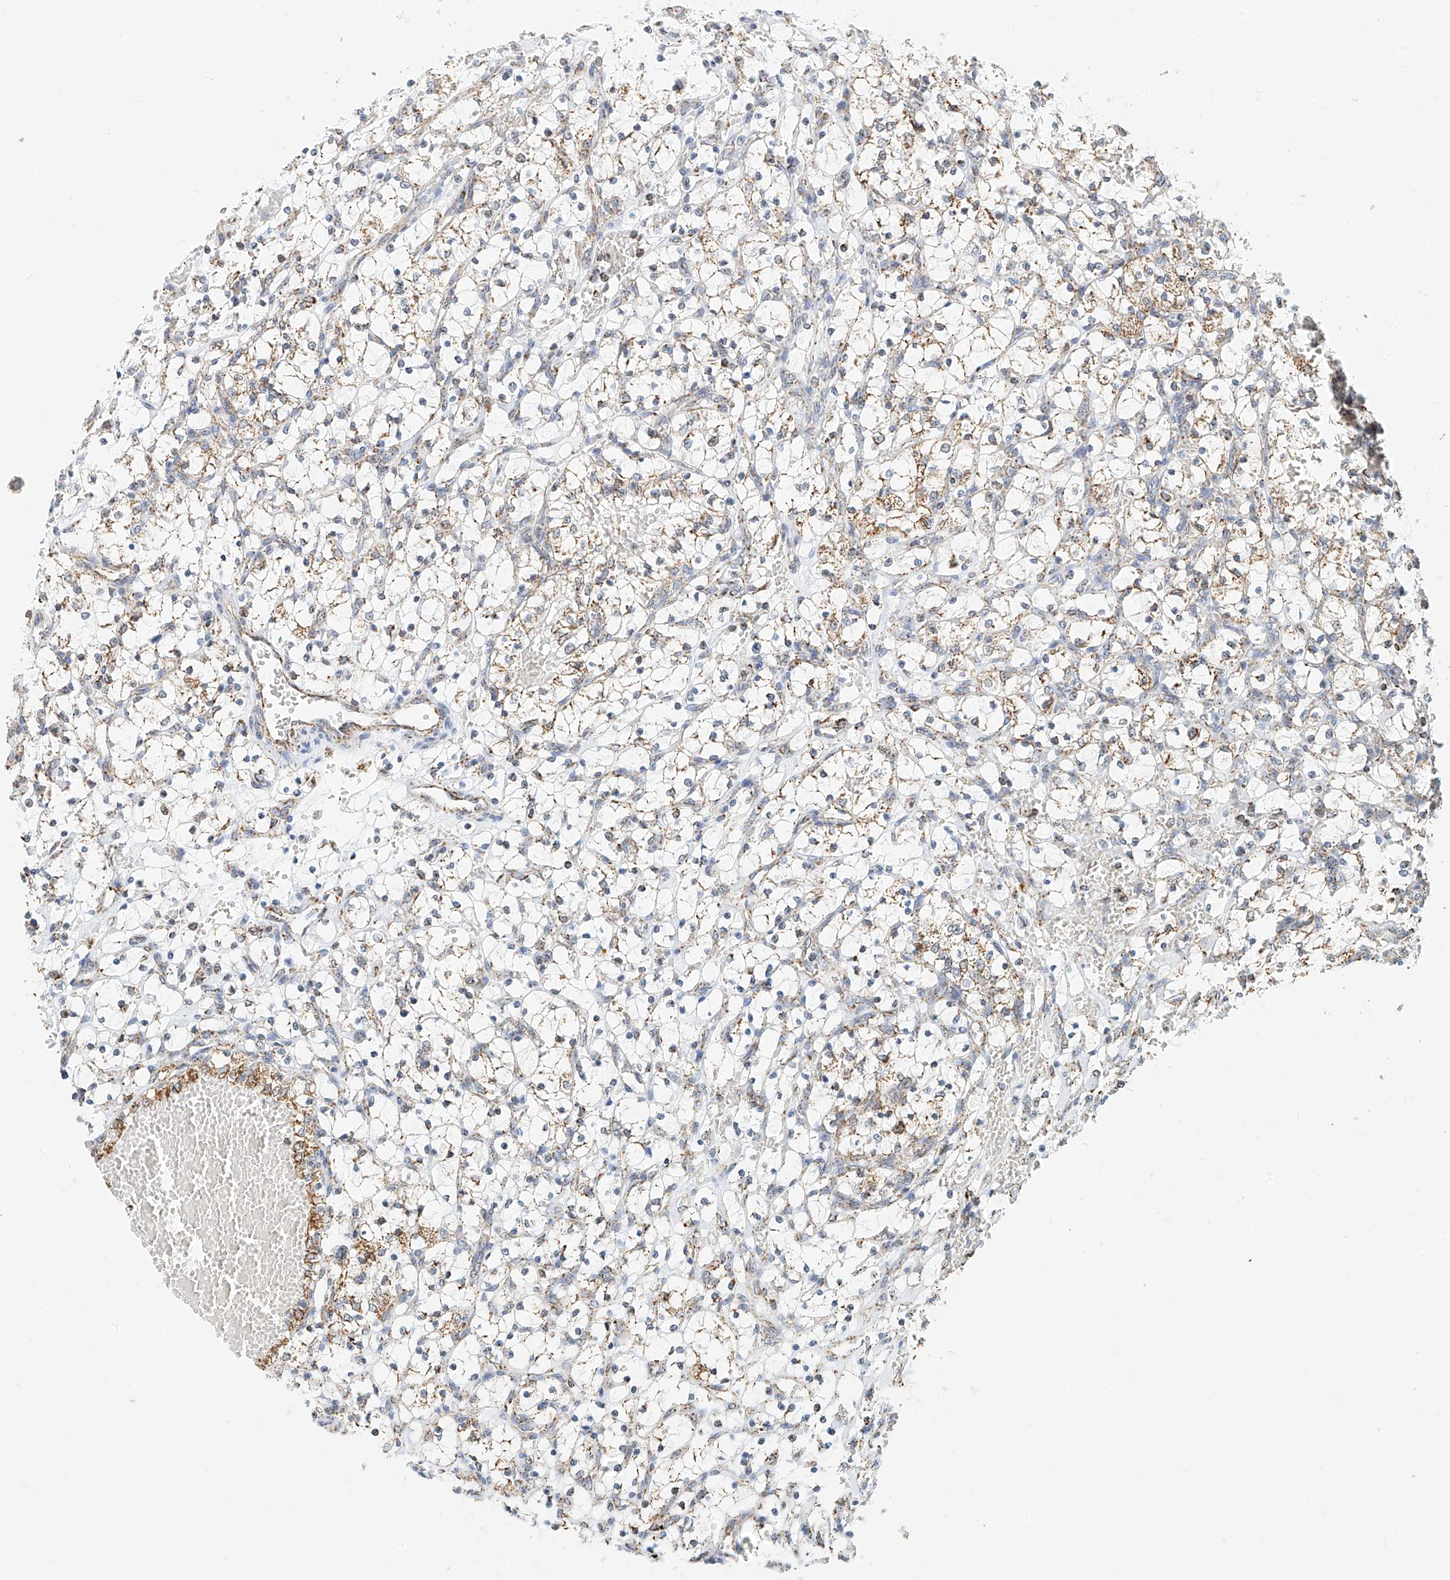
{"staining": {"intensity": "moderate", "quantity": "25%-75%", "location": "cytoplasmic/membranous"}, "tissue": "renal cancer", "cell_type": "Tumor cells", "image_type": "cancer", "snomed": [{"axis": "morphology", "description": "Adenocarcinoma, NOS"}, {"axis": "topography", "description": "Kidney"}], "caption": "High-power microscopy captured an immunohistochemistry micrograph of renal adenocarcinoma, revealing moderate cytoplasmic/membranous staining in approximately 25%-75% of tumor cells.", "gene": "NALCN", "patient": {"sex": "female", "age": 69}}